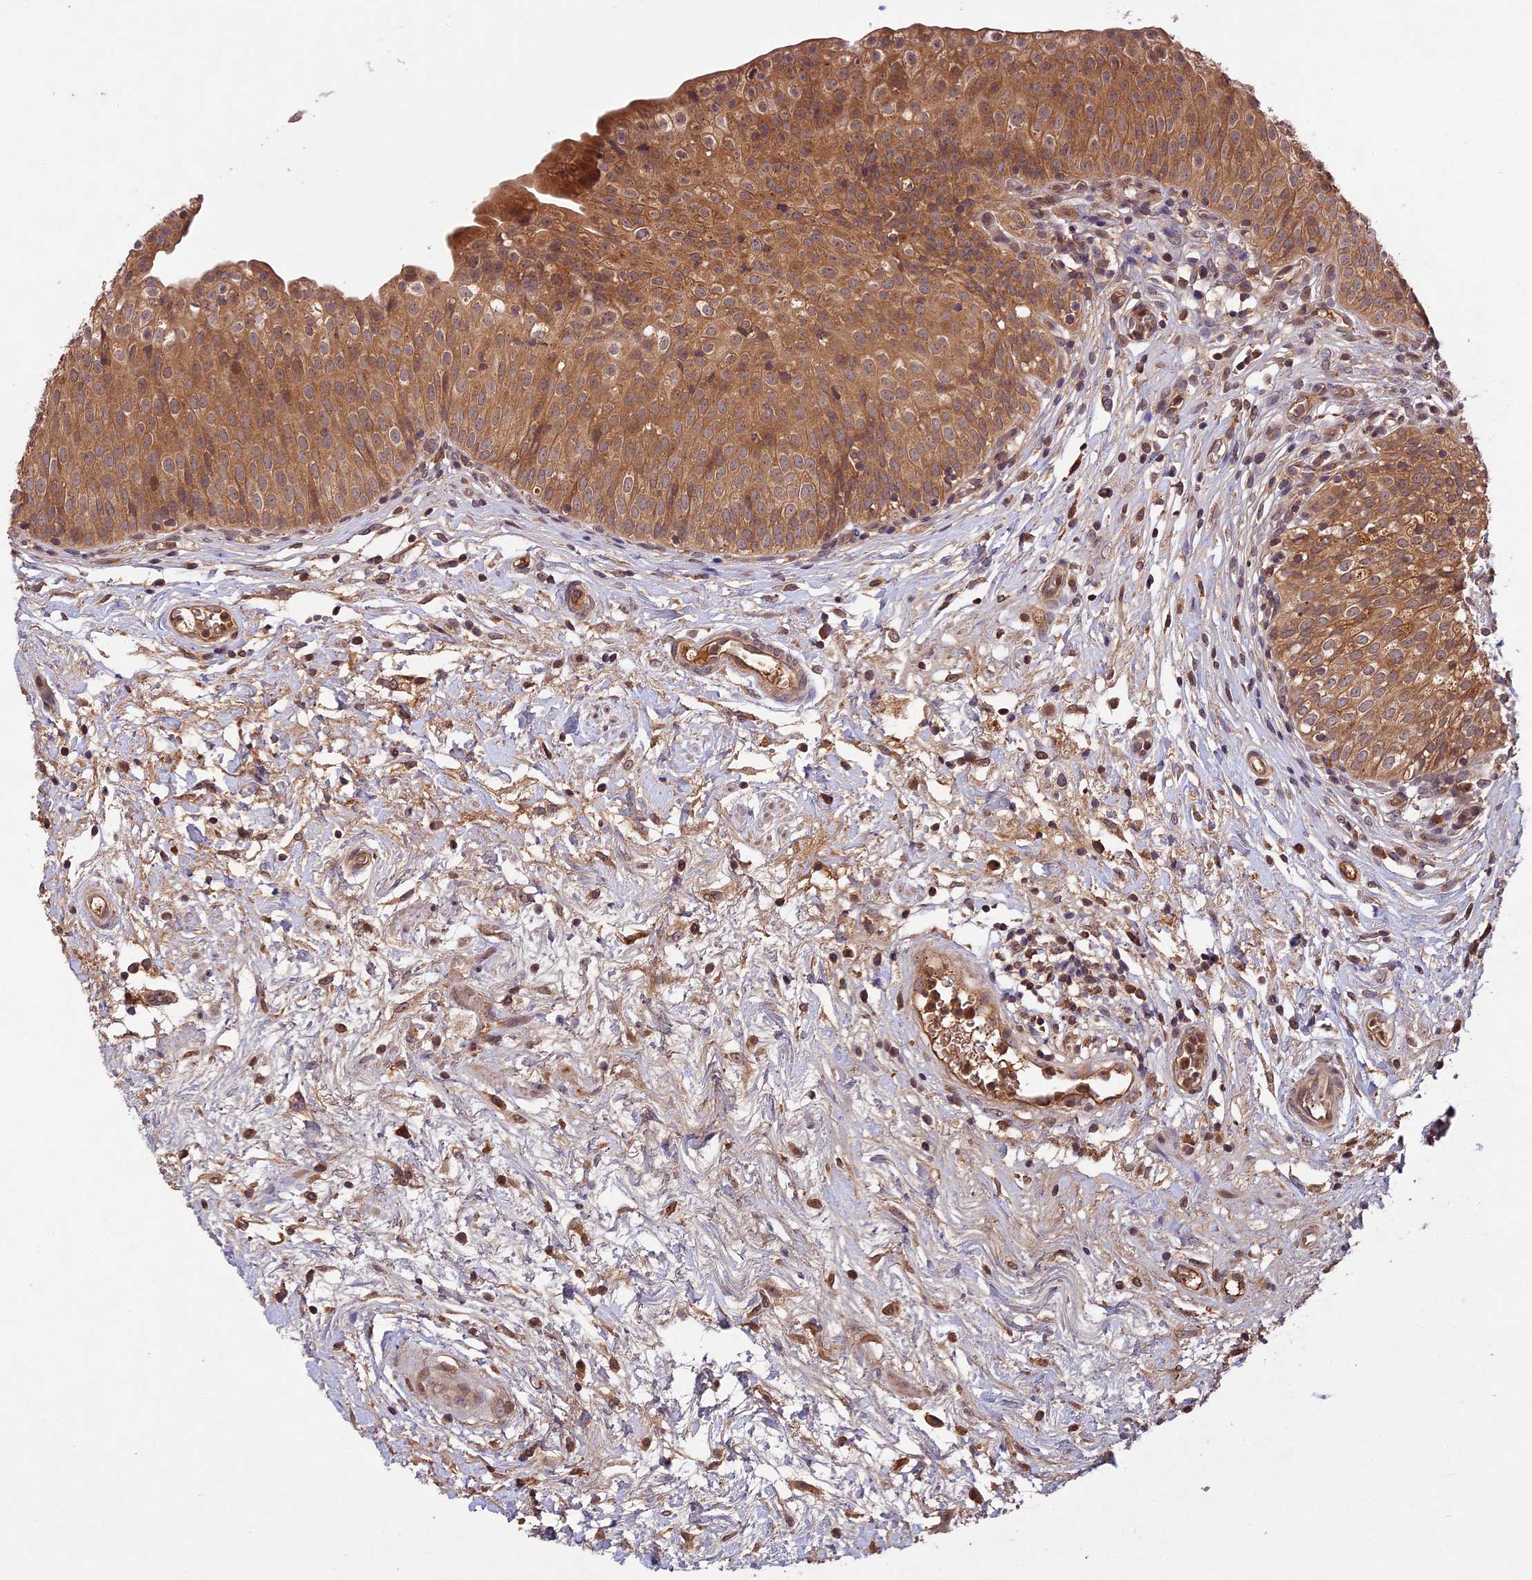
{"staining": {"intensity": "moderate", "quantity": ">75%", "location": "cytoplasmic/membranous"}, "tissue": "urinary bladder", "cell_type": "Urothelial cells", "image_type": "normal", "snomed": [{"axis": "morphology", "description": "Normal tissue, NOS"}, {"axis": "topography", "description": "Urinary bladder"}], "caption": "Immunohistochemical staining of normal urinary bladder demonstrates medium levels of moderate cytoplasmic/membranous positivity in about >75% of urothelial cells. The staining was performed using DAB to visualize the protein expression in brown, while the nuclei were stained in blue with hematoxylin (Magnification: 20x).", "gene": "CHAC1", "patient": {"sex": "male", "age": 55}}